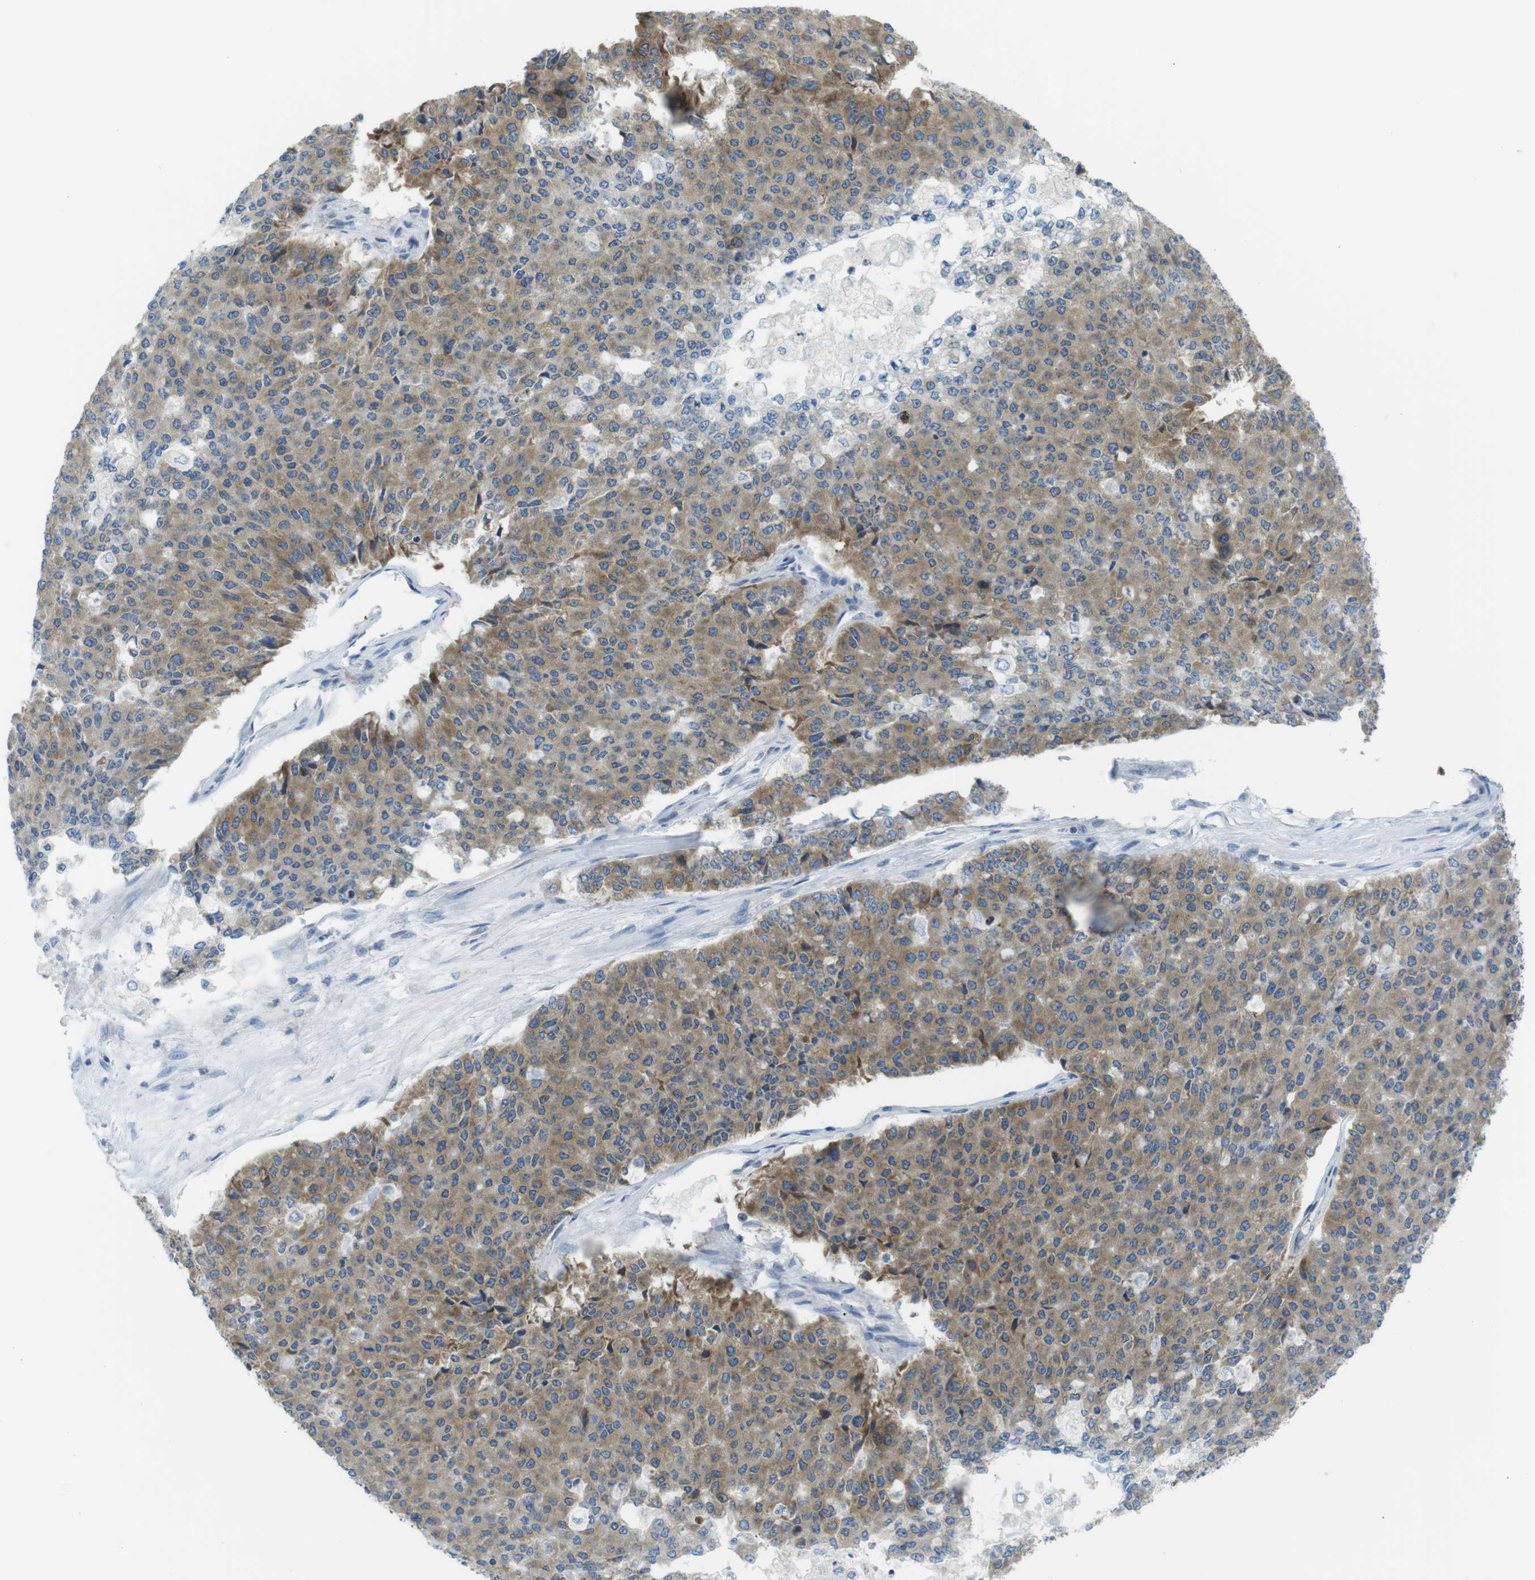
{"staining": {"intensity": "moderate", "quantity": ">75%", "location": "cytoplasmic/membranous"}, "tissue": "pancreatic cancer", "cell_type": "Tumor cells", "image_type": "cancer", "snomed": [{"axis": "morphology", "description": "Adenocarcinoma, NOS"}, {"axis": "topography", "description": "Pancreas"}], "caption": "Immunohistochemistry histopathology image of human adenocarcinoma (pancreatic) stained for a protein (brown), which displays medium levels of moderate cytoplasmic/membranous expression in approximately >75% of tumor cells.", "gene": "CLPTM1L", "patient": {"sex": "male", "age": 50}}